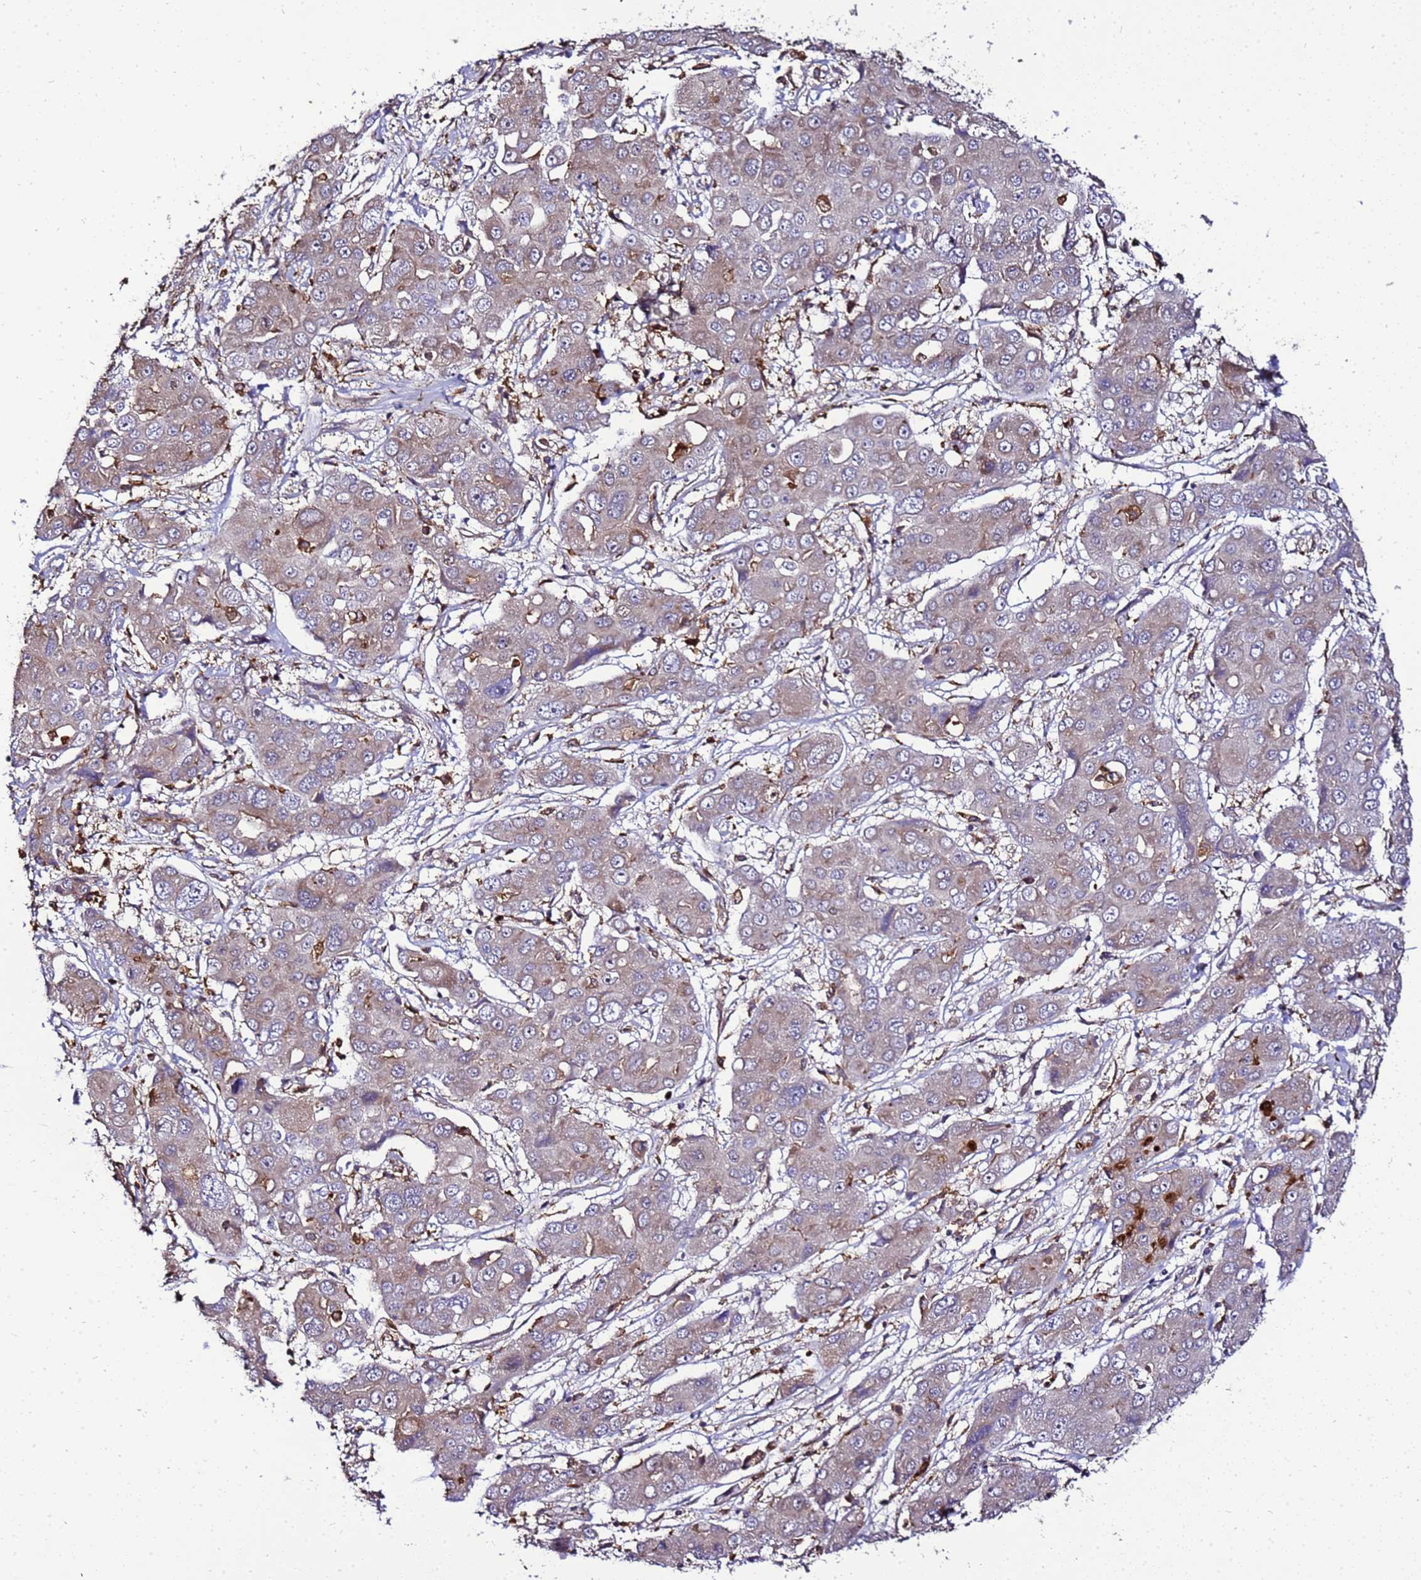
{"staining": {"intensity": "weak", "quantity": ">75%", "location": "cytoplasmic/membranous"}, "tissue": "liver cancer", "cell_type": "Tumor cells", "image_type": "cancer", "snomed": [{"axis": "morphology", "description": "Cholangiocarcinoma"}, {"axis": "topography", "description": "Liver"}], "caption": "Immunohistochemistry (DAB (3,3'-diaminobenzidine)) staining of liver cancer (cholangiocarcinoma) exhibits weak cytoplasmic/membranous protein staining in approximately >75% of tumor cells.", "gene": "TRABD", "patient": {"sex": "male", "age": 67}}